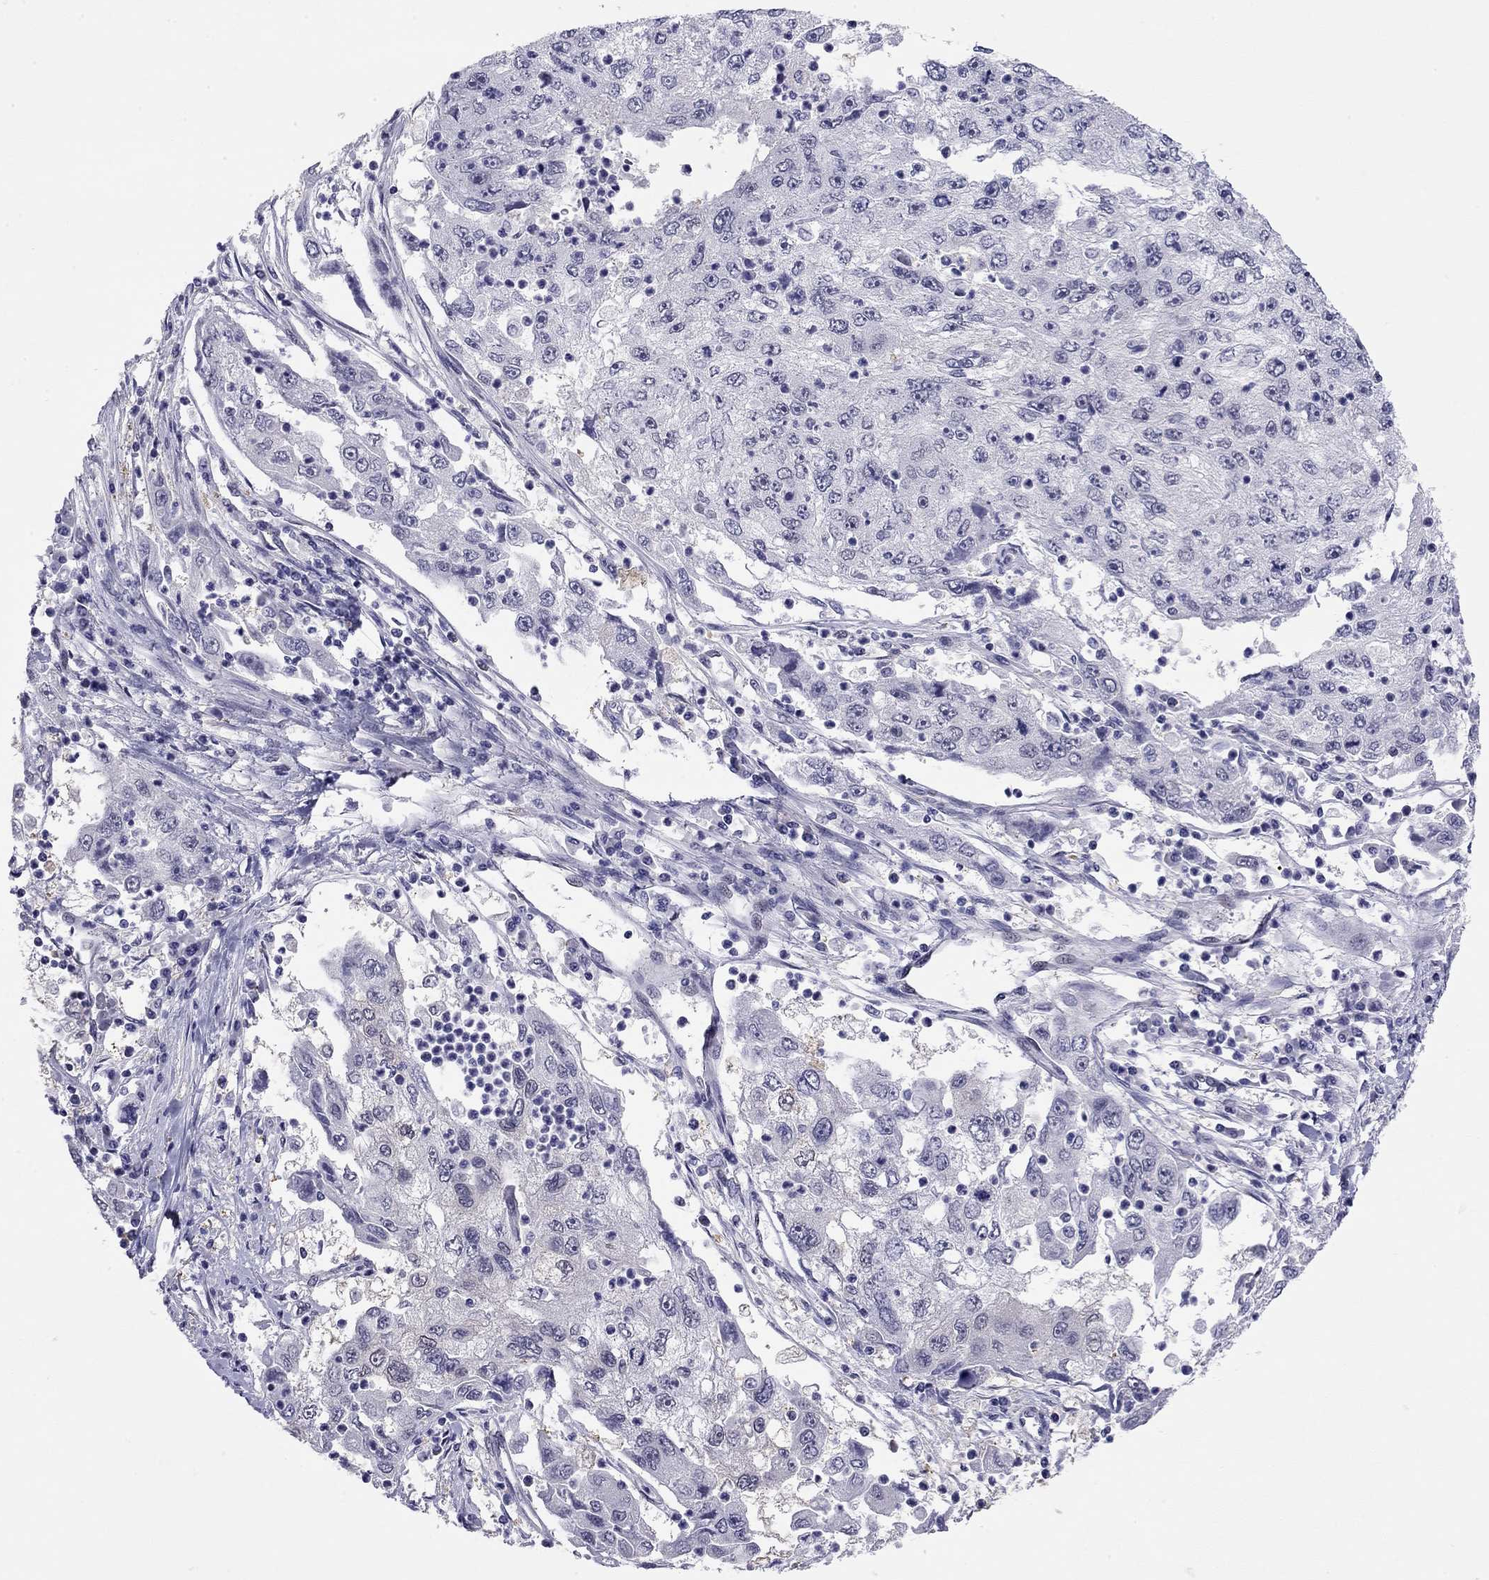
{"staining": {"intensity": "negative", "quantity": "none", "location": "none"}, "tissue": "cervical cancer", "cell_type": "Tumor cells", "image_type": "cancer", "snomed": [{"axis": "morphology", "description": "Squamous cell carcinoma, NOS"}, {"axis": "topography", "description": "Cervix"}], "caption": "Human cervical squamous cell carcinoma stained for a protein using IHC shows no positivity in tumor cells.", "gene": "DOT1L", "patient": {"sex": "female", "age": 36}}